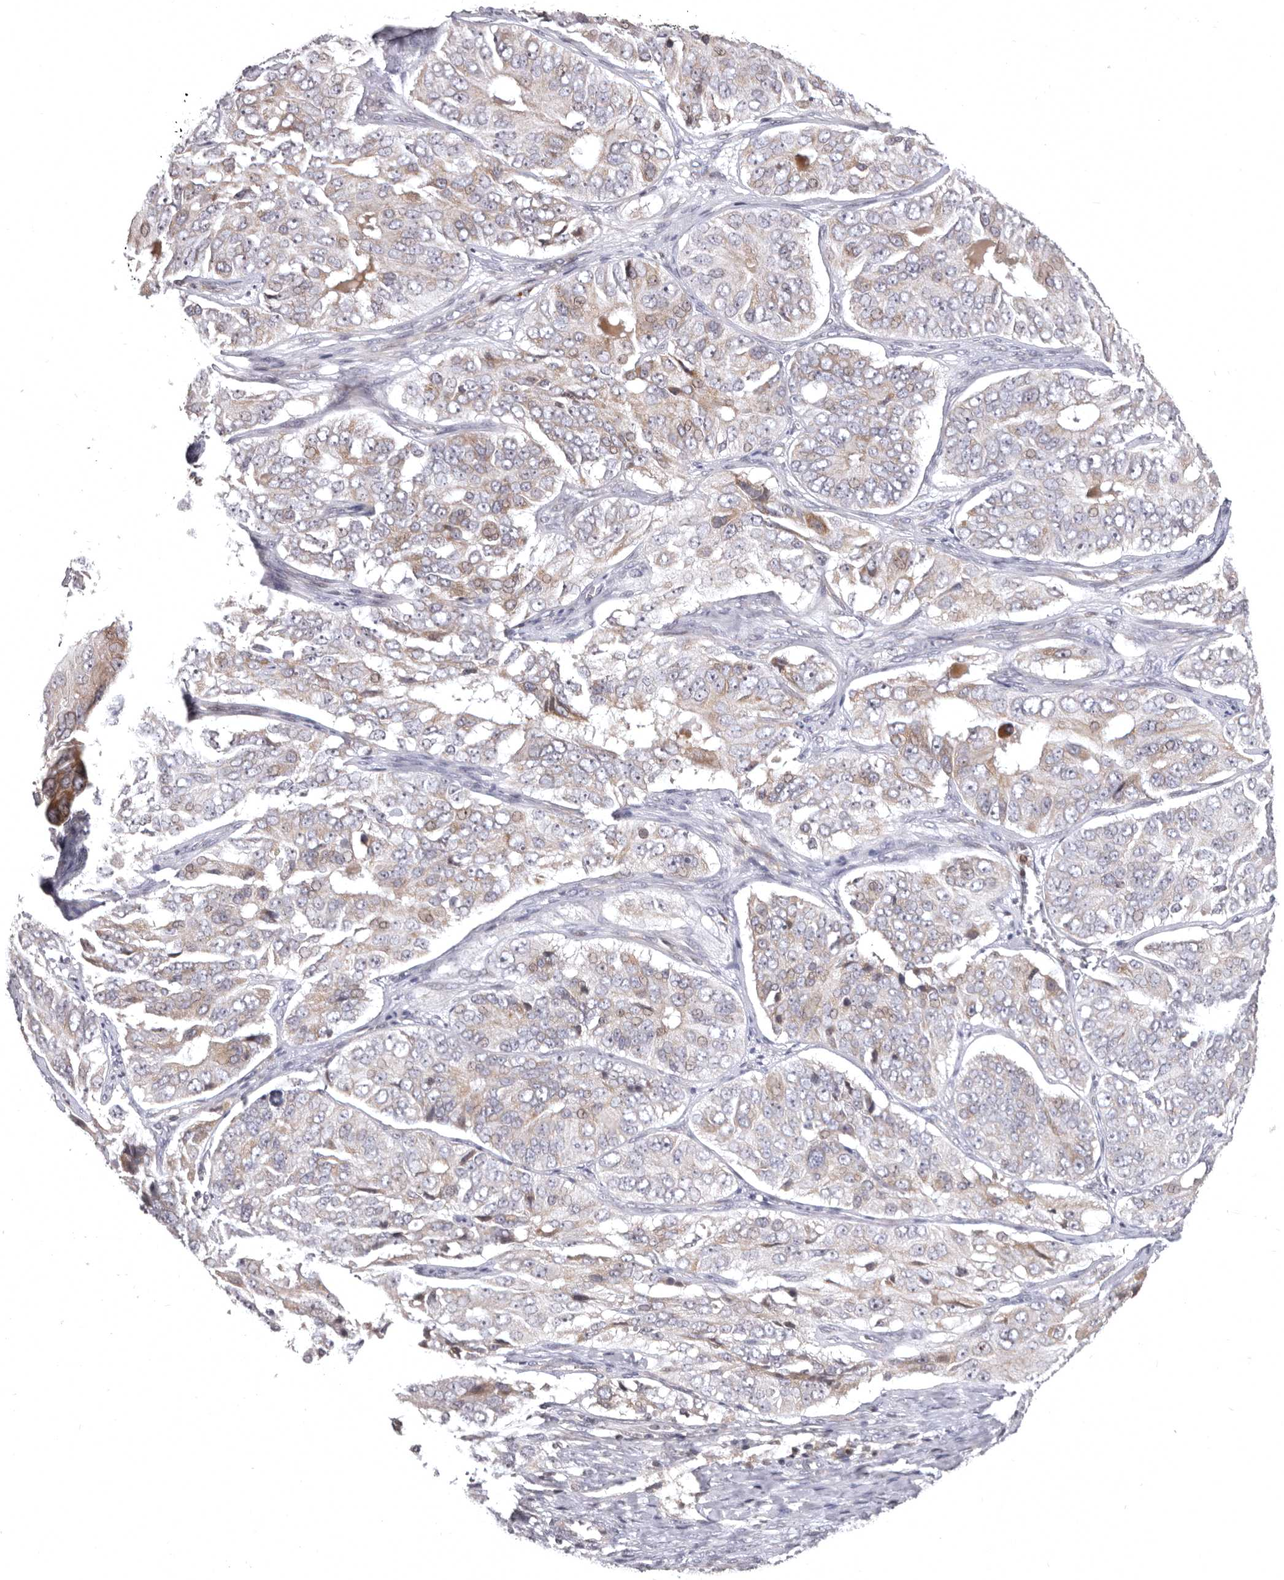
{"staining": {"intensity": "moderate", "quantity": "25%-75%", "location": "cytoplasmic/membranous,nuclear"}, "tissue": "ovarian cancer", "cell_type": "Tumor cells", "image_type": "cancer", "snomed": [{"axis": "morphology", "description": "Carcinoma, endometroid"}, {"axis": "topography", "description": "Ovary"}], "caption": "Human ovarian endometroid carcinoma stained with a brown dye demonstrates moderate cytoplasmic/membranous and nuclear positive staining in approximately 25%-75% of tumor cells.", "gene": "AZIN1", "patient": {"sex": "female", "age": 51}}